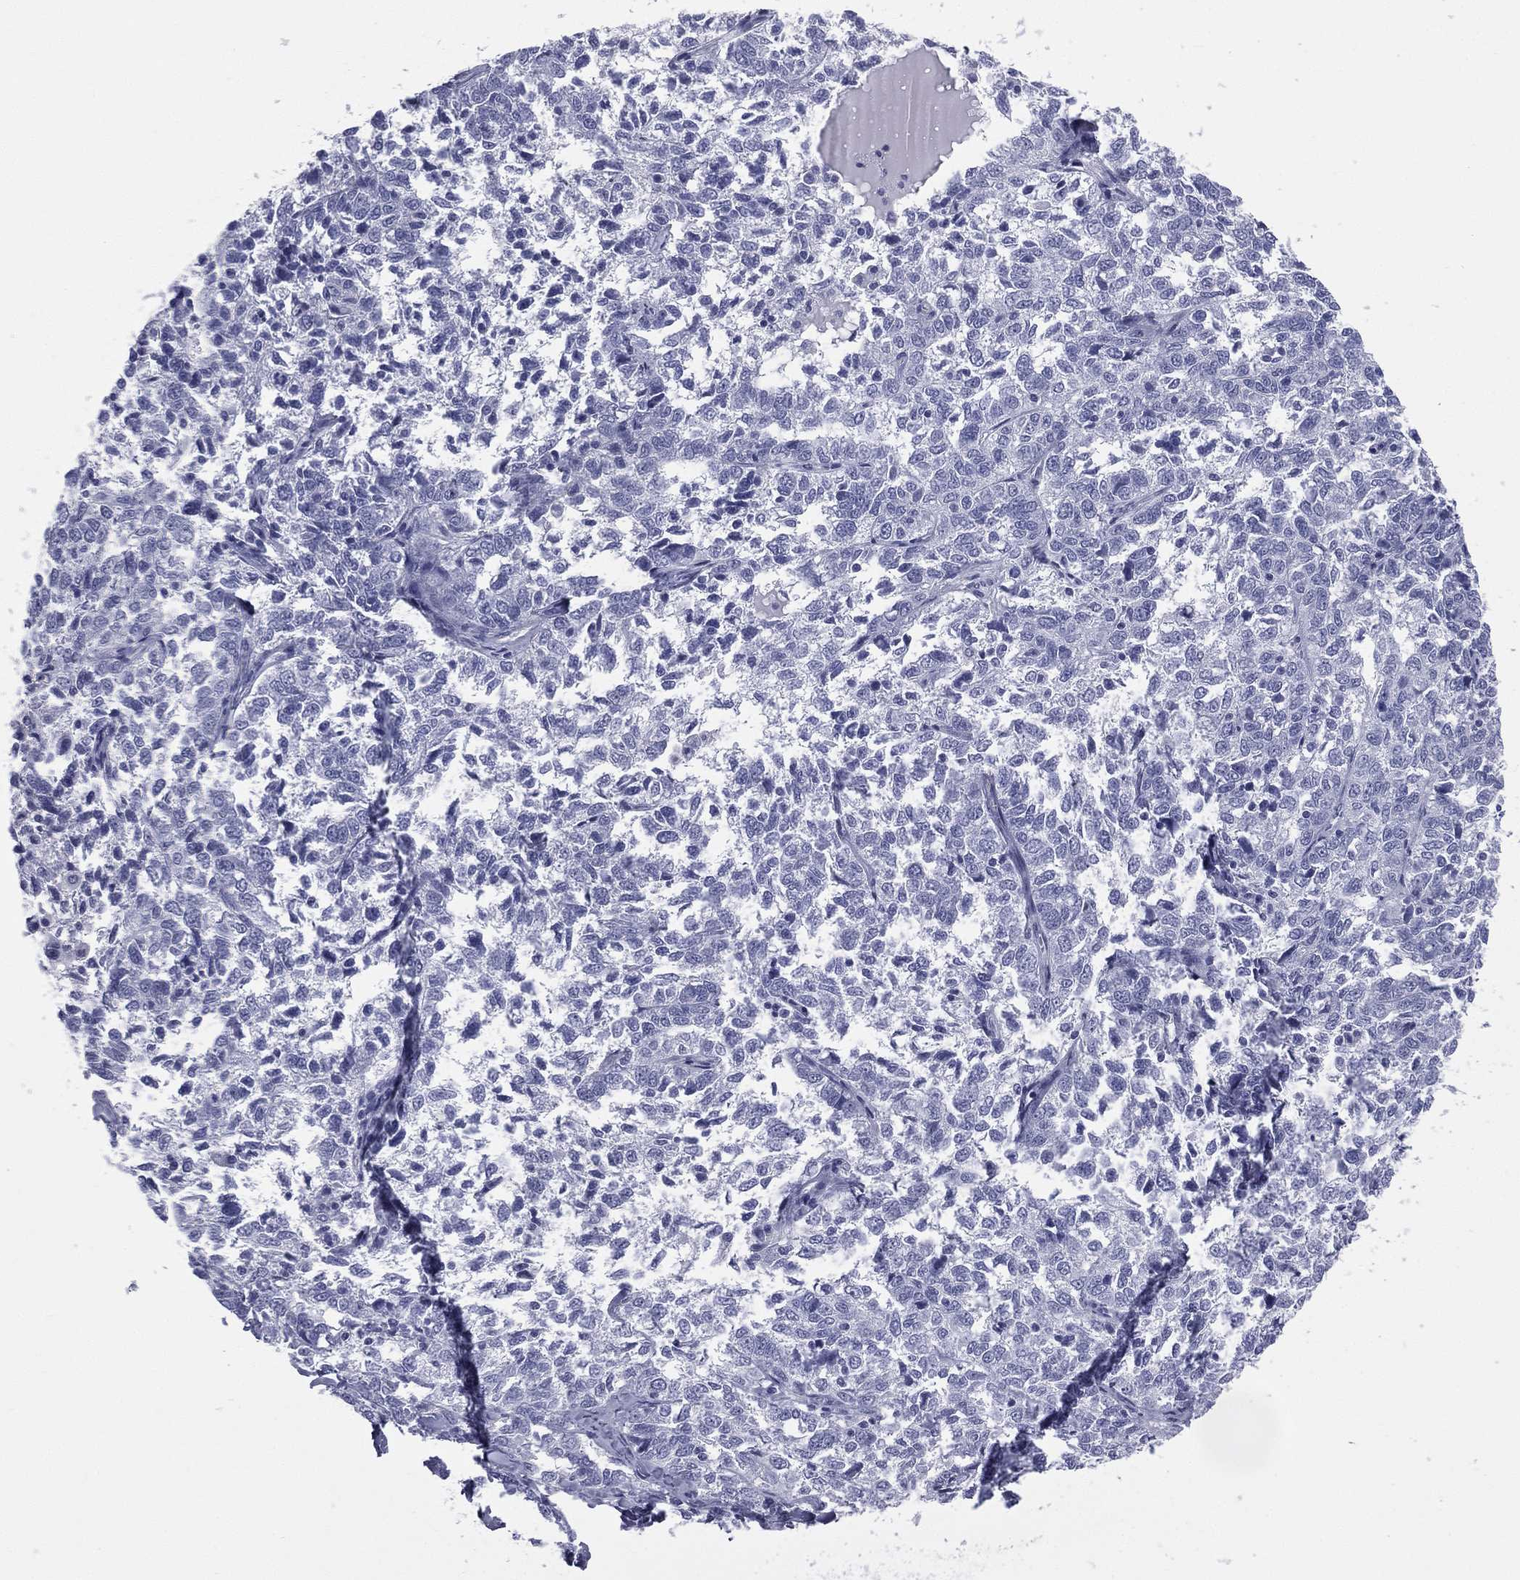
{"staining": {"intensity": "negative", "quantity": "none", "location": "none"}, "tissue": "ovarian cancer", "cell_type": "Tumor cells", "image_type": "cancer", "snomed": [{"axis": "morphology", "description": "Cystadenocarcinoma, serous, NOS"}, {"axis": "topography", "description": "Ovary"}], "caption": "Immunohistochemistry image of neoplastic tissue: ovarian cancer (serous cystadenocarcinoma) stained with DAB exhibits no significant protein staining in tumor cells. (DAB IHC with hematoxylin counter stain).", "gene": "MLN", "patient": {"sex": "female", "age": 71}}